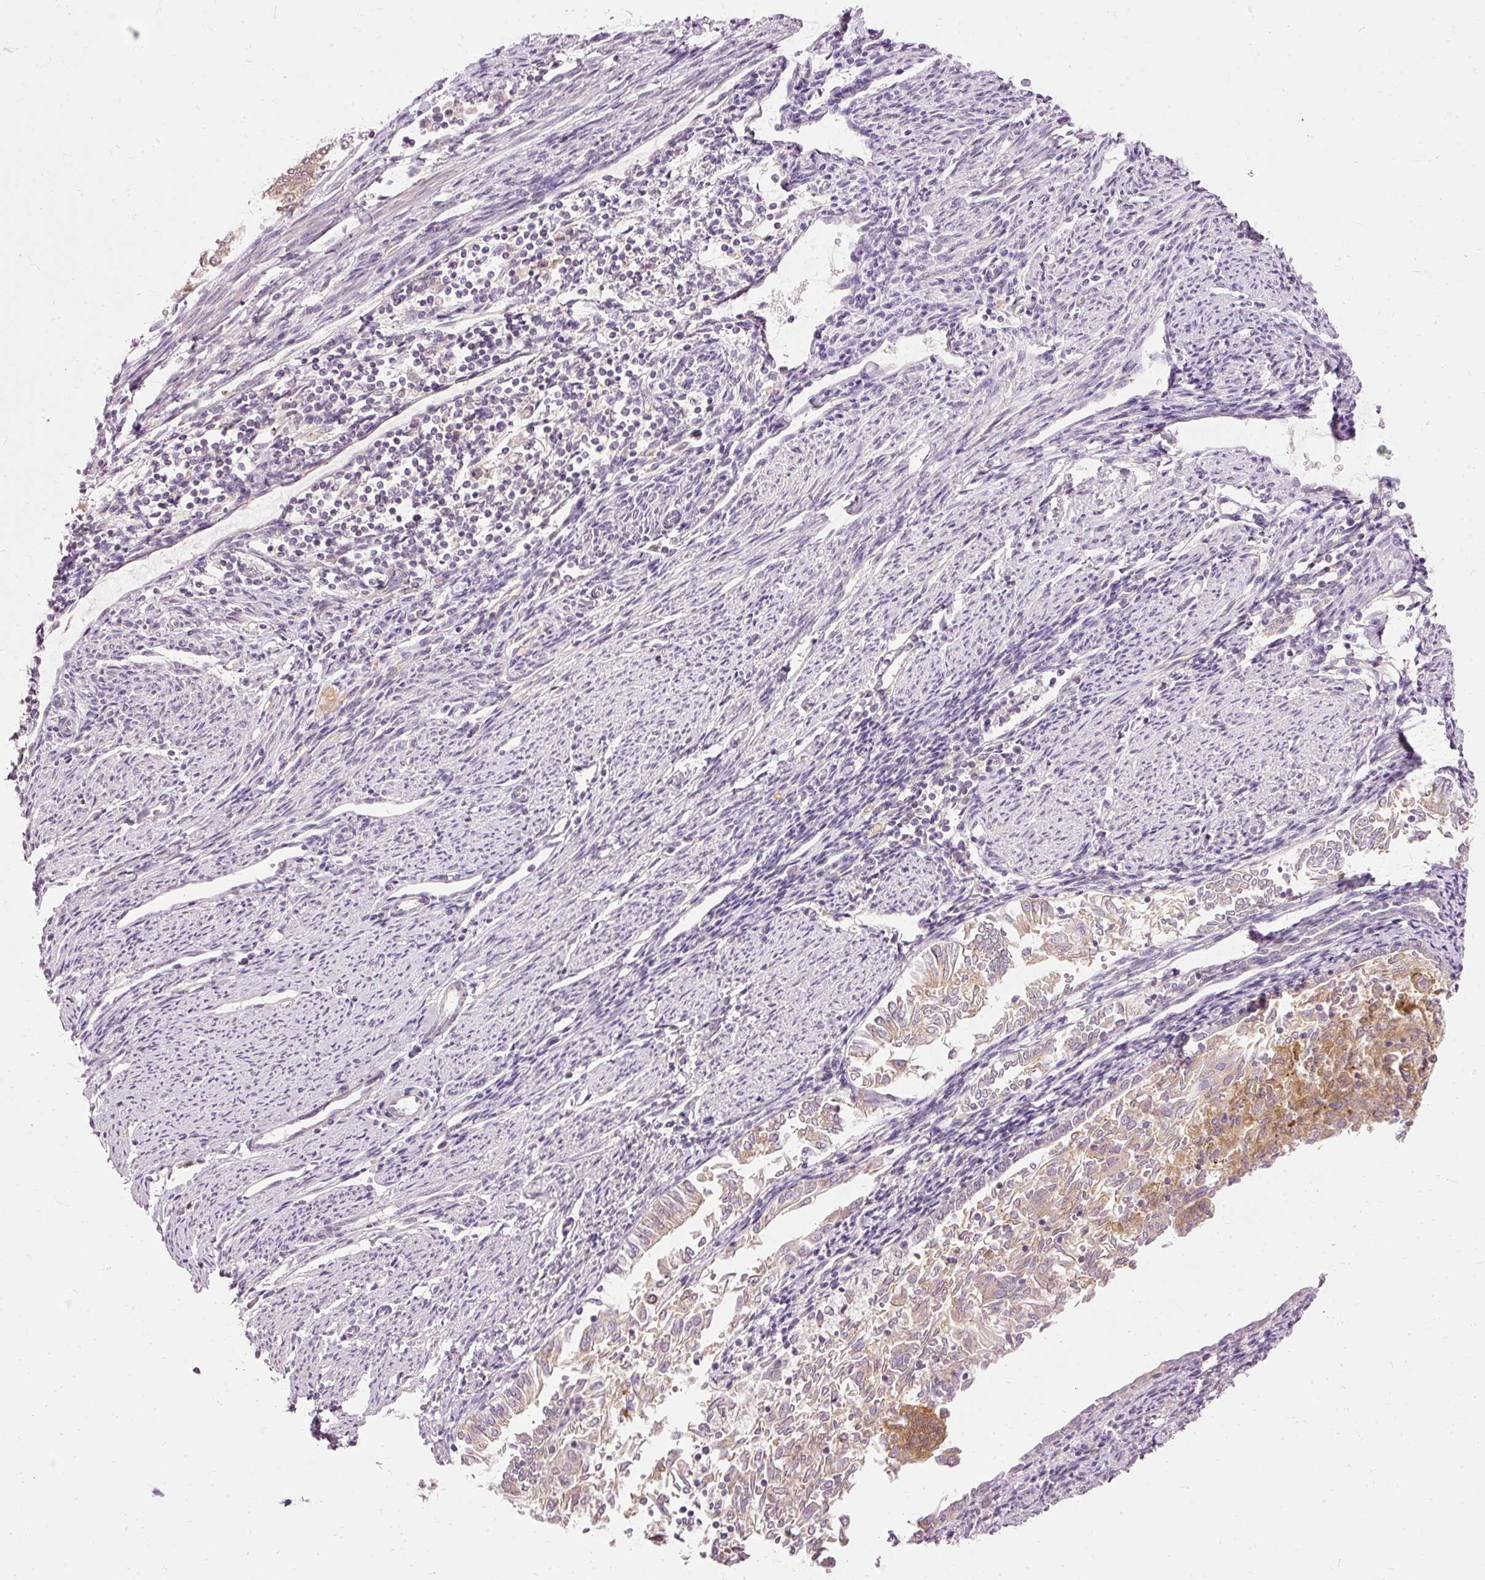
{"staining": {"intensity": "moderate", "quantity": "<25%", "location": "cytoplasmic/membranous"}, "tissue": "endometrial cancer", "cell_type": "Tumor cells", "image_type": "cancer", "snomed": [{"axis": "morphology", "description": "Adenocarcinoma, NOS"}, {"axis": "topography", "description": "Endometrium"}], "caption": "Approximately <25% of tumor cells in adenocarcinoma (endometrial) demonstrate moderate cytoplasmic/membranous protein expression as visualized by brown immunohistochemical staining.", "gene": "ARMH3", "patient": {"sex": "female", "age": 79}}